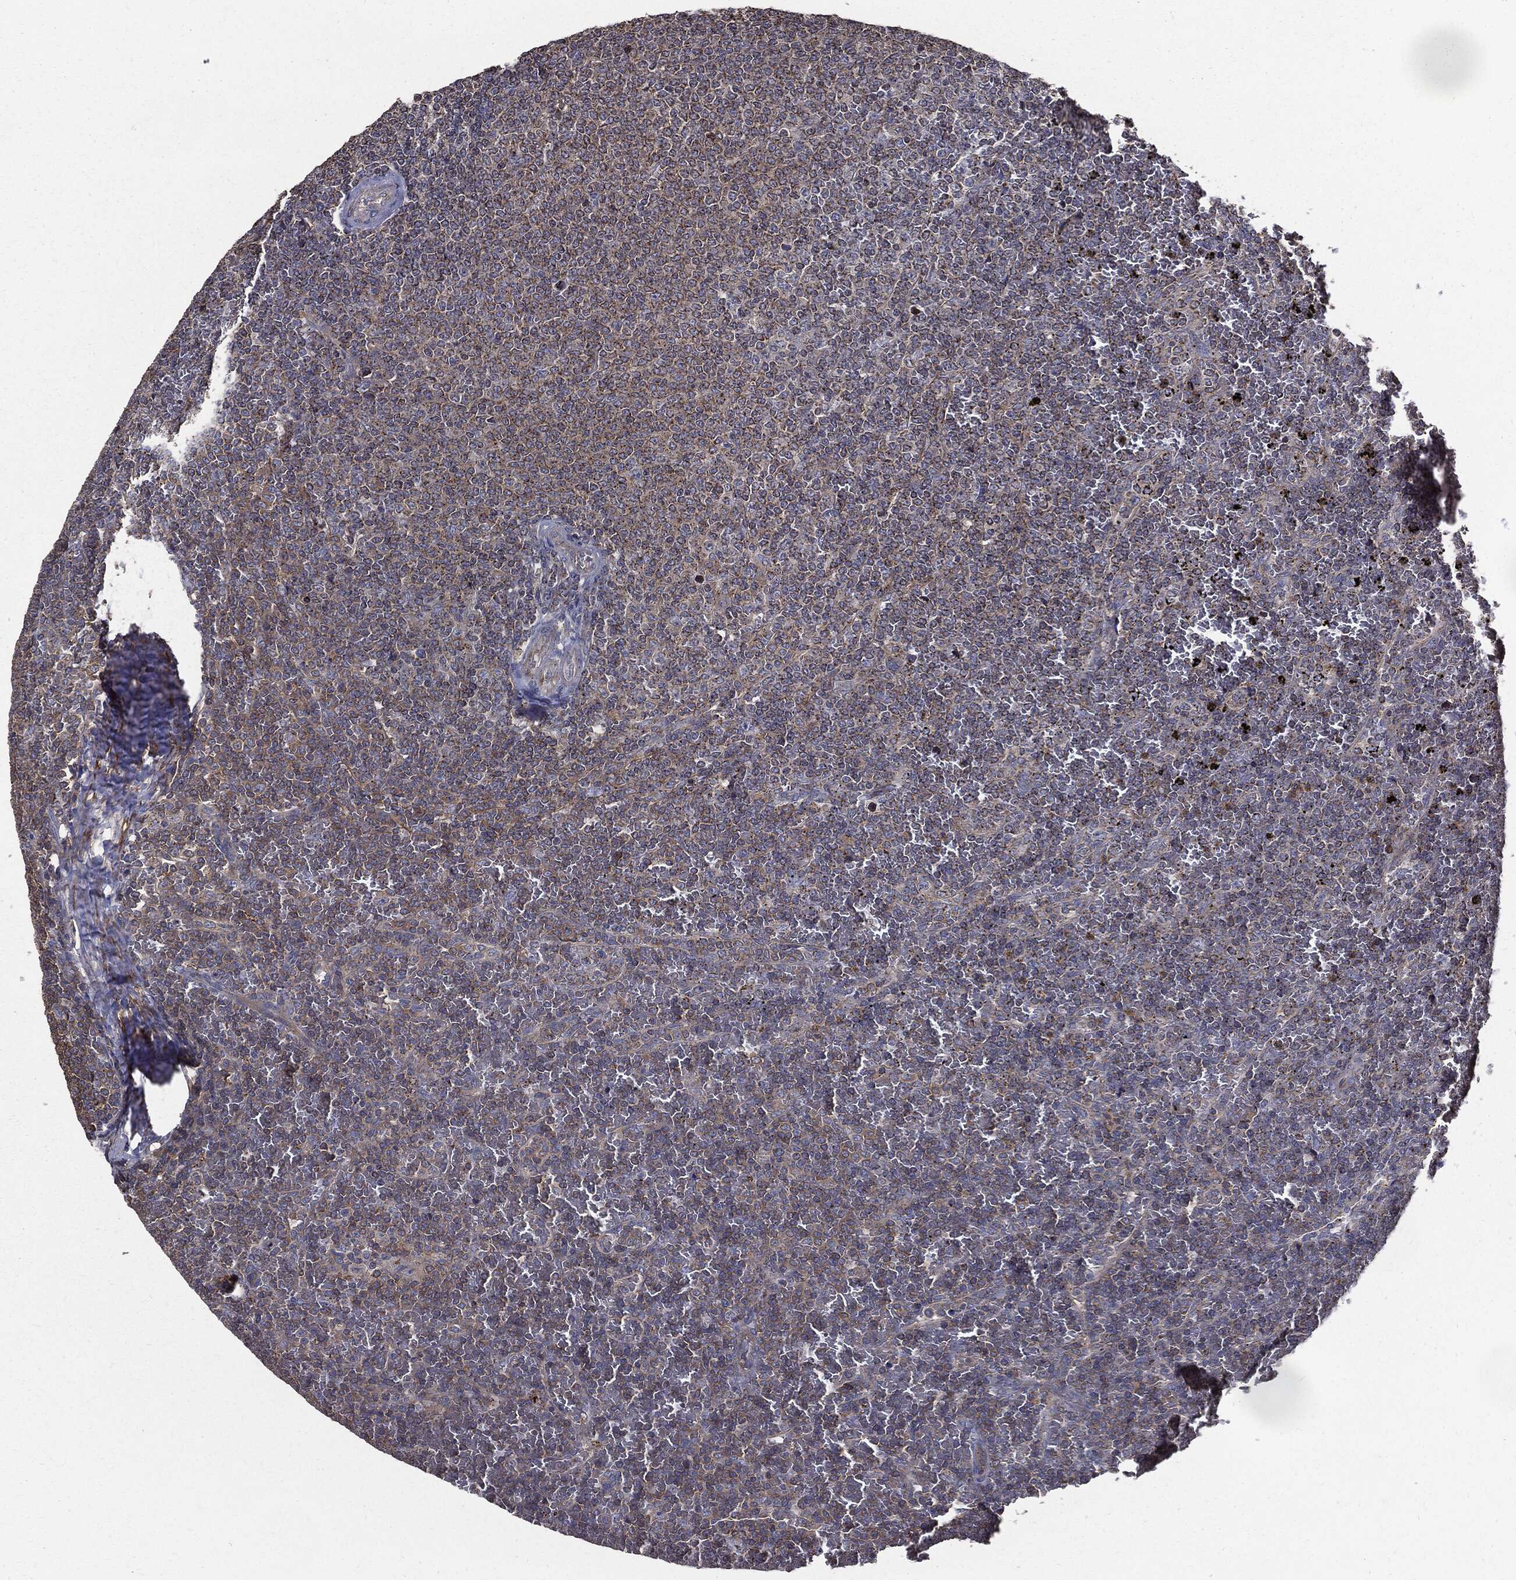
{"staining": {"intensity": "negative", "quantity": "none", "location": "none"}, "tissue": "lymphoma", "cell_type": "Tumor cells", "image_type": "cancer", "snomed": [{"axis": "morphology", "description": "Malignant lymphoma, non-Hodgkin's type, Low grade"}, {"axis": "topography", "description": "Spleen"}], "caption": "A photomicrograph of human malignant lymphoma, non-Hodgkin's type (low-grade) is negative for staining in tumor cells.", "gene": "PDCD6IP", "patient": {"sex": "female", "age": 77}}